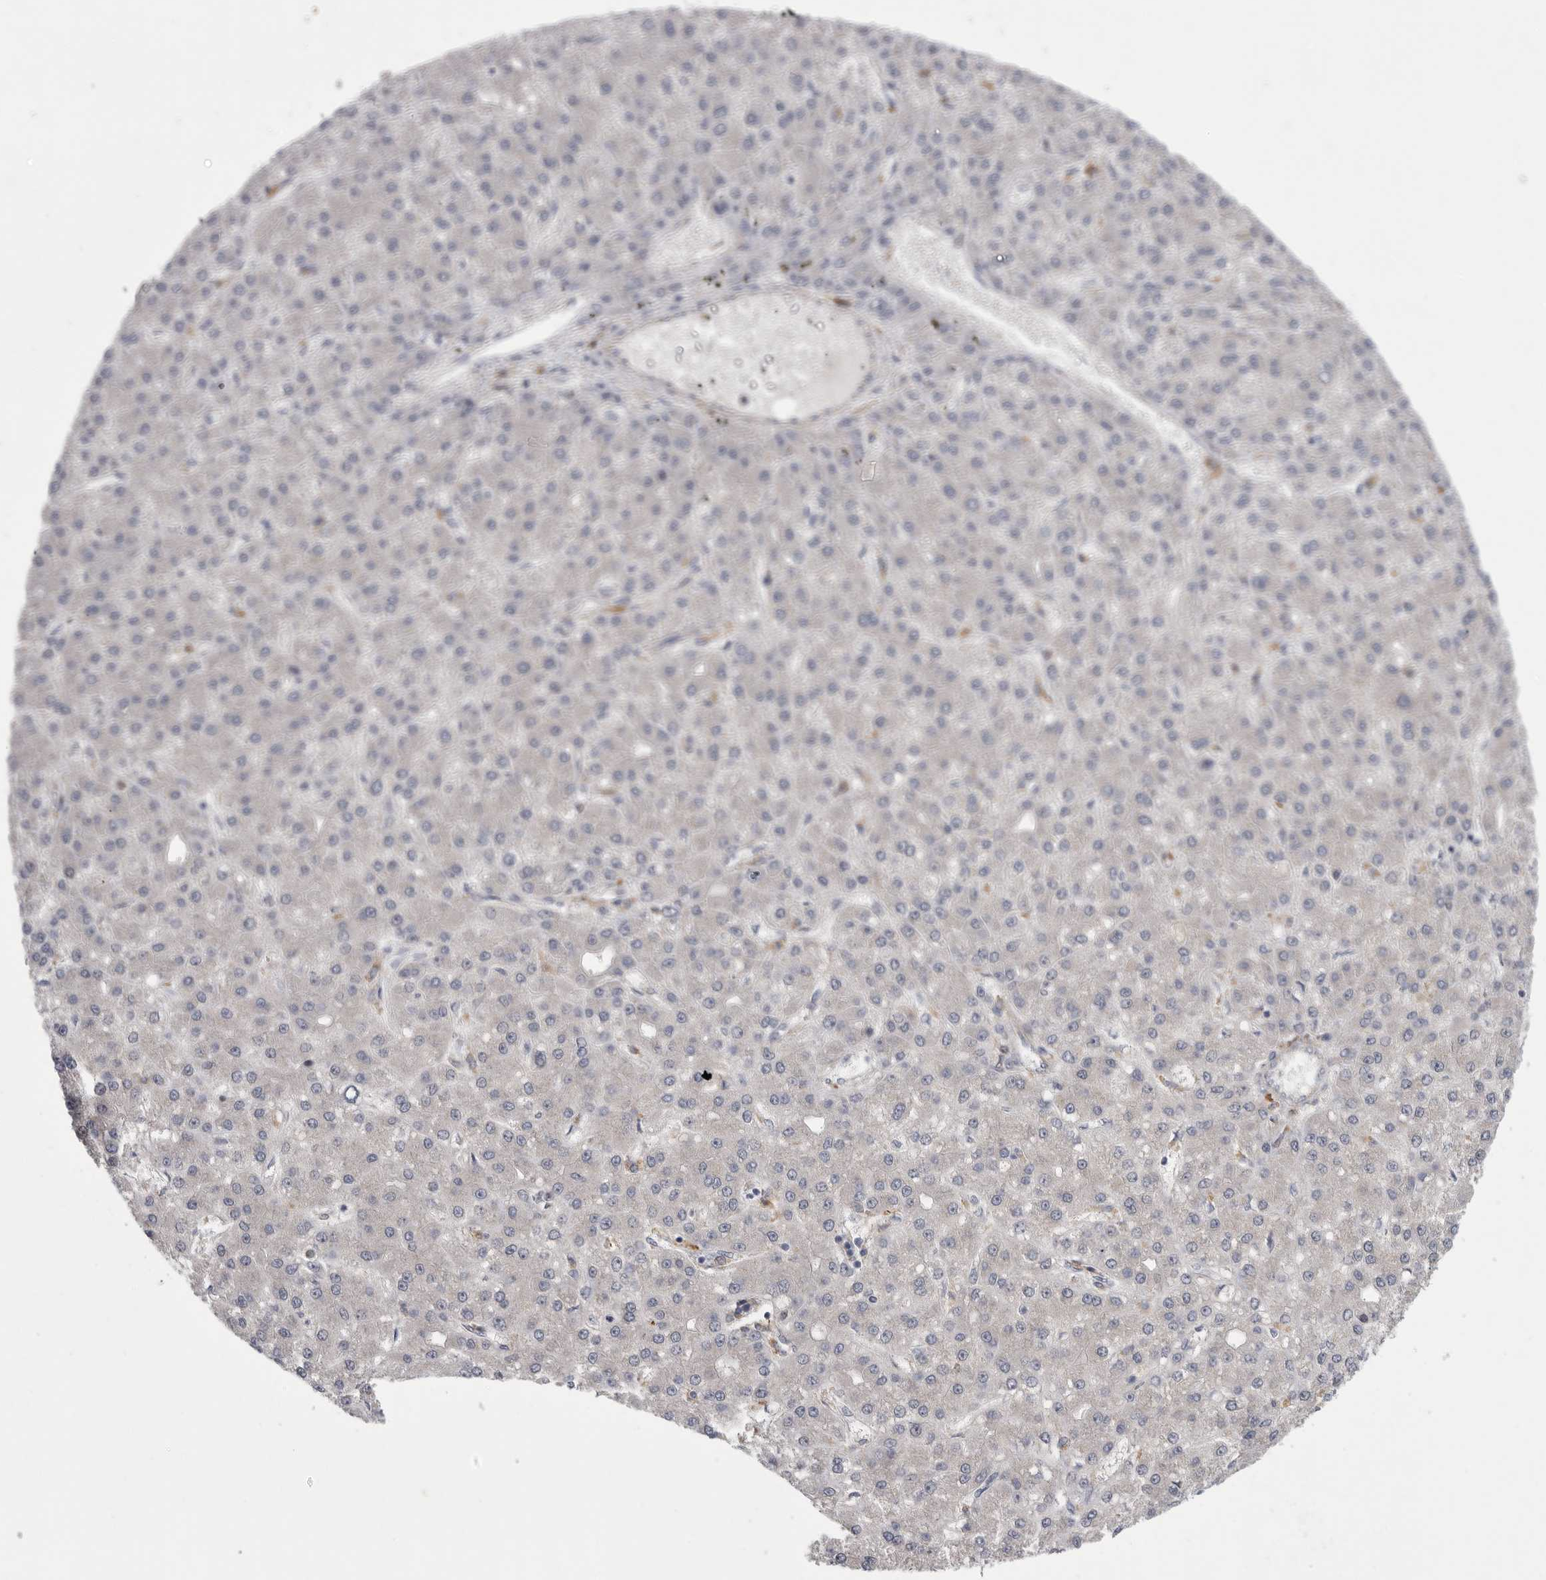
{"staining": {"intensity": "negative", "quantity": "none", "location": "none"}, "tissue": "liver cancer", "cell_type": "Tumor cells", "image_type": "cancer", "snomed": [{"axis": "morphology", "description": "Carcinoma, Hepatocellular, NOS"}, {"axis": "topography", "description": "Liver"}], "caption": "Tumor cells are negative for protein expression in human hepatocellular carcinoma (liver).", "gene": "SIGLEC10", "patient": {"sex": "male", "age": 67}}